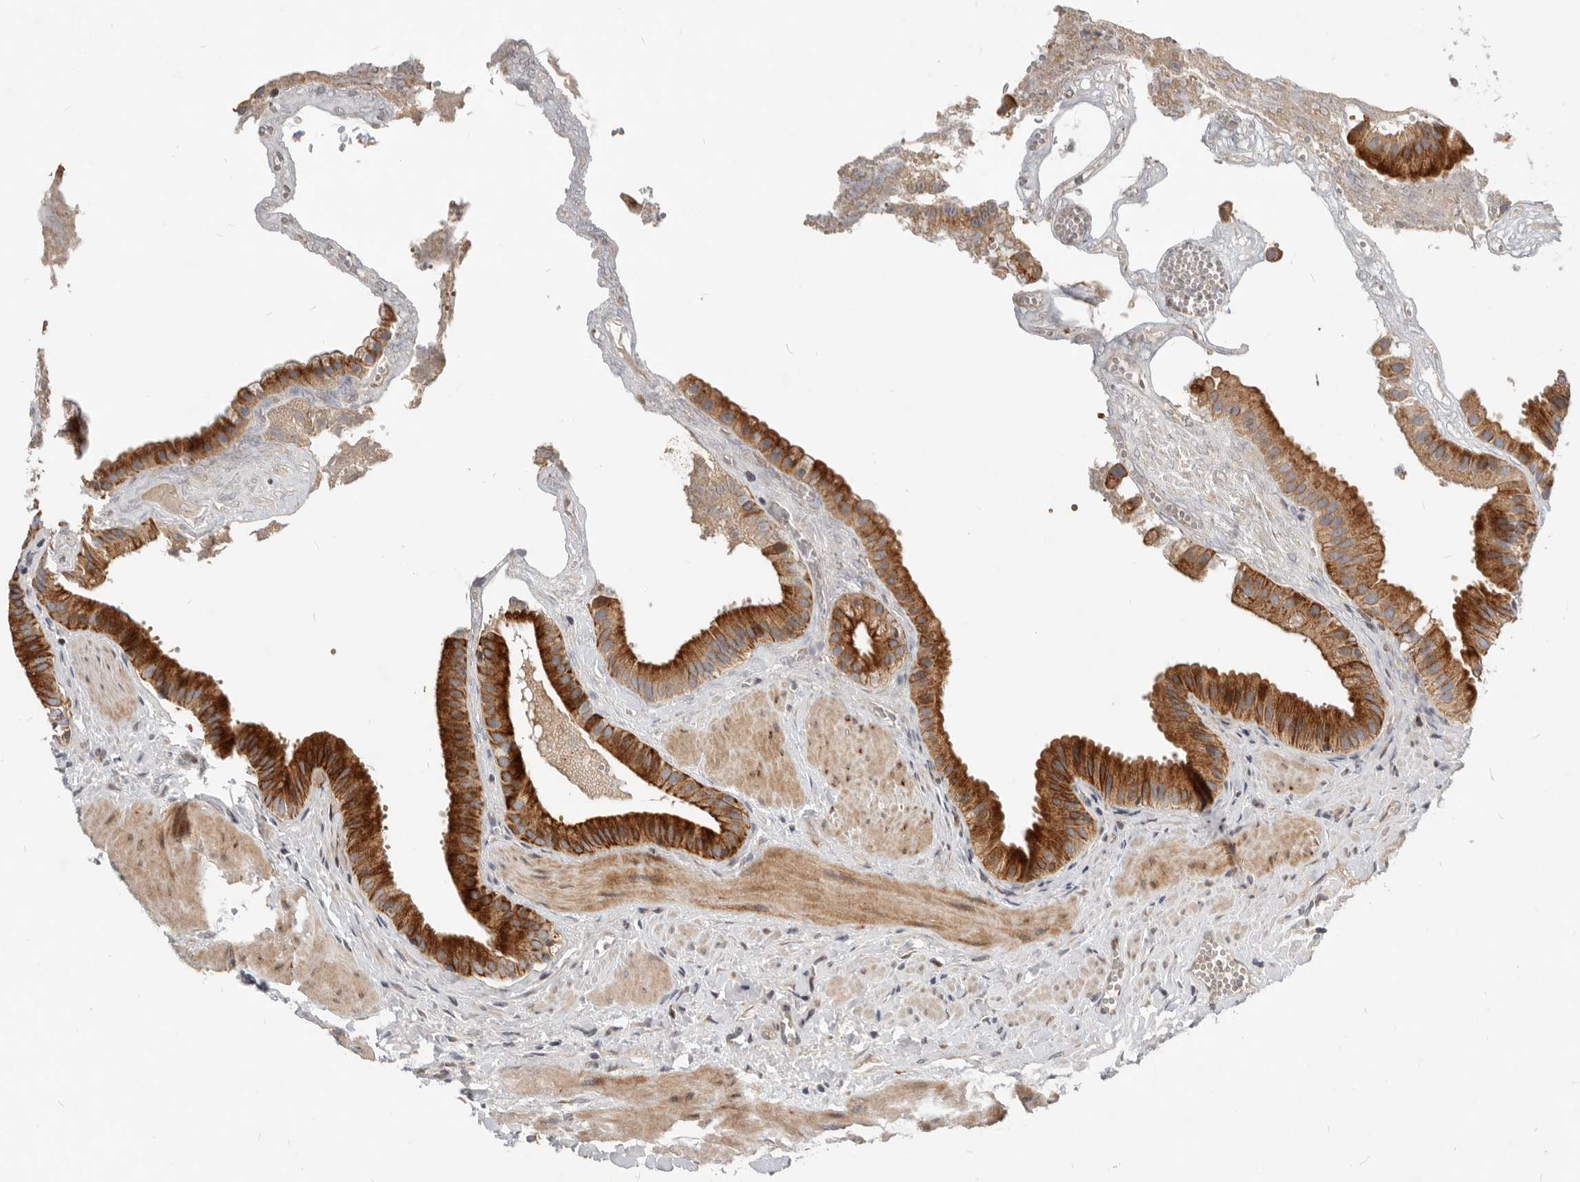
{"staining": {"intensity": "moderate", "quantity": ">75%", "location": "cytoplasmic/membranous,nuclear"}, "tissue": "gallbladder", "cell_type": "Glandular cells", "image_type": "normal", "snomed": [{"axis": "morphology", "description": "Normal tissue, NOS"}, {"axis": "topography", "description": "Gallbladder"}], "caption": "Protein staining by immunohistochemistry (IHC) demonstrates moderate cytoplasmic/membranous,nuclear positivity in about >75% of glandular cells in unremarkable gallbladder. (DAB IHC with brightfield microscopy, high magnification).", "gene": "NPY4R2", "patient": {"sex": "male", "age": 55}}